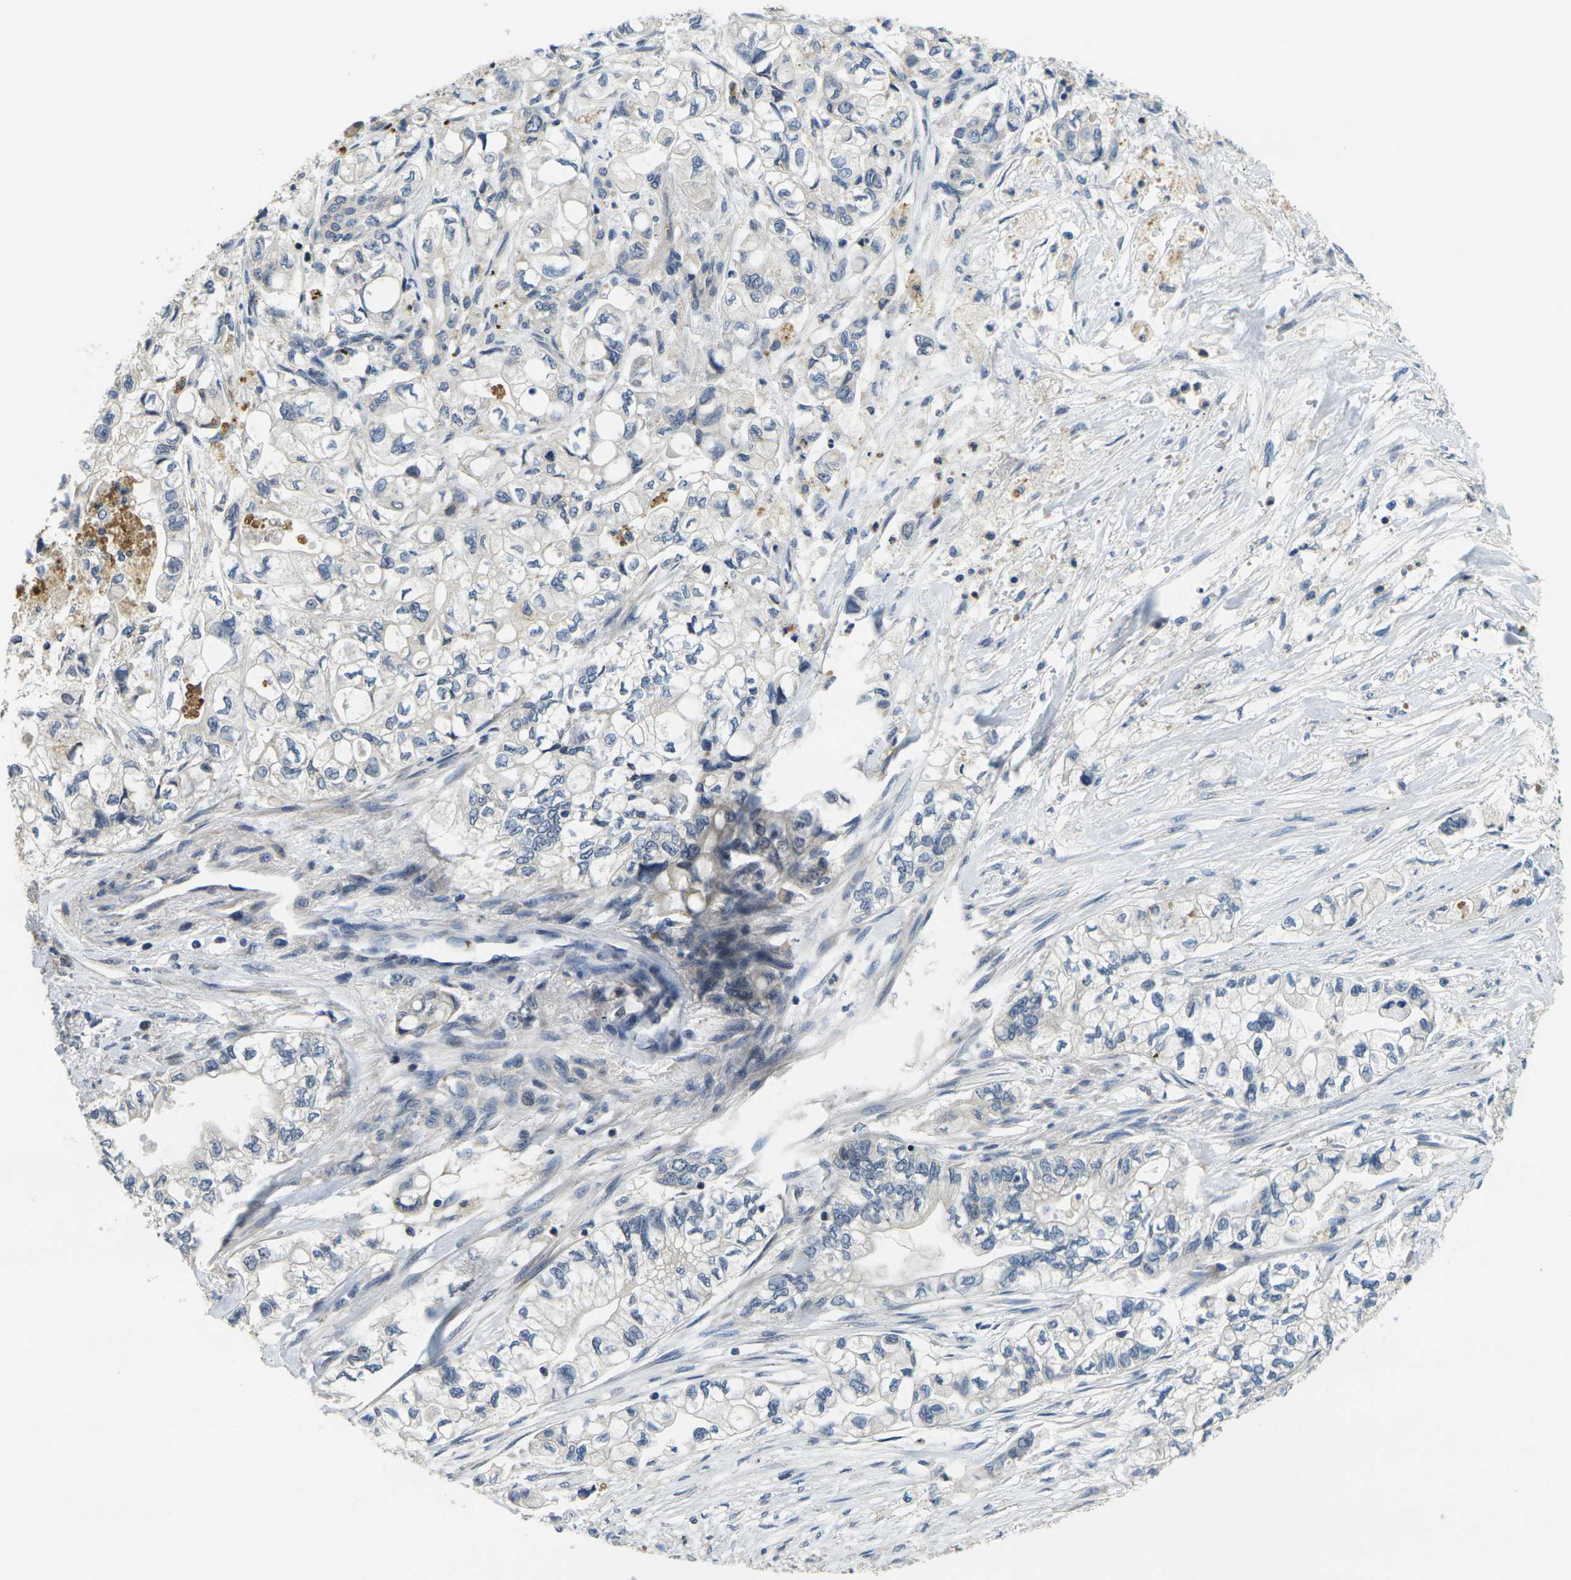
{"staining": {"intensity": "negative", "quantity": "none", "location": "none"}, "tissue": "pancreatic cancer", "cell_type": "Tumor cells", "image_type": "cancer", "snomed": [{"axis": "morphology", "description": "Adenocarcinoma, NOS"}, {"axis": "topography", "description": "Pancreas"}], "caption": "IHC photomicrograph of neoplastic tissue: human adenocarcinoma (pancreatic) stained with DAB exhibits no significant protein expression in tumor cells. (DAB (3,3'-diaminobenzidine) immunohistochemistry, high magnification).", "gene": "MINAR2", "patient": {"sex": "male", "age": 79}}